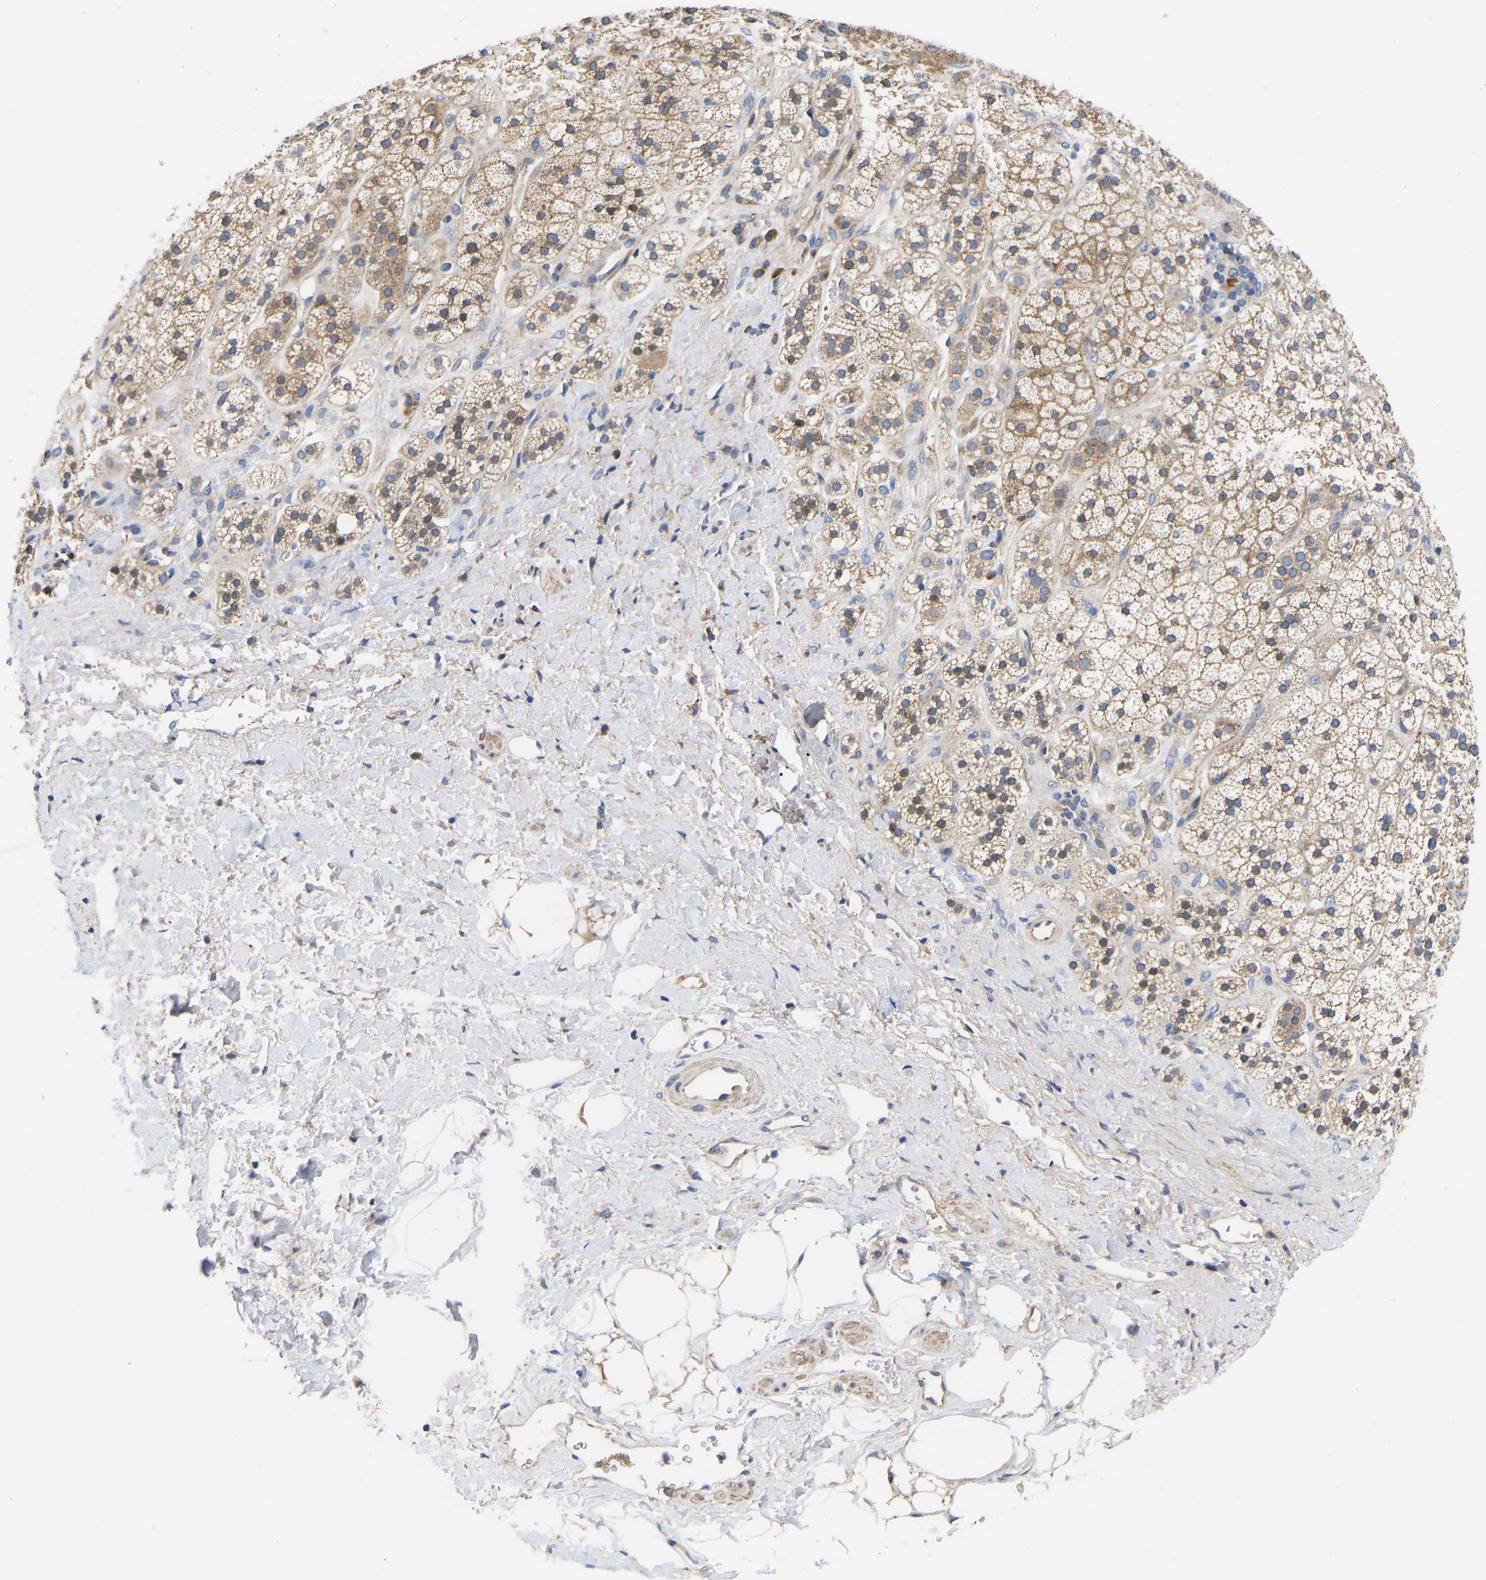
{"staining": {"intensity": "moderate", "quantity": ">75%", "location": "cytoplasmic/membranous"}, "tissue": "adrenal gland", "cell_type": "Glandular cells", "image_type": "normal", "snomed": [{"axis": "morphology", "description": "Normal tissue, NOS"}, {"axis": "topography", "description": "Adrenal gland"}], "caption": "Unremarkable adrenal gland exhibits moderate cytoplasmic/membranous expression in approximately >75% of glandular cells, visualized by immunohistochemistry. Immunohistochemistry stains the protein of interest in brown and the nuclei are stained blue.", "gene": "AIMP2", "patient": {"sex": "male", "age": 56}}